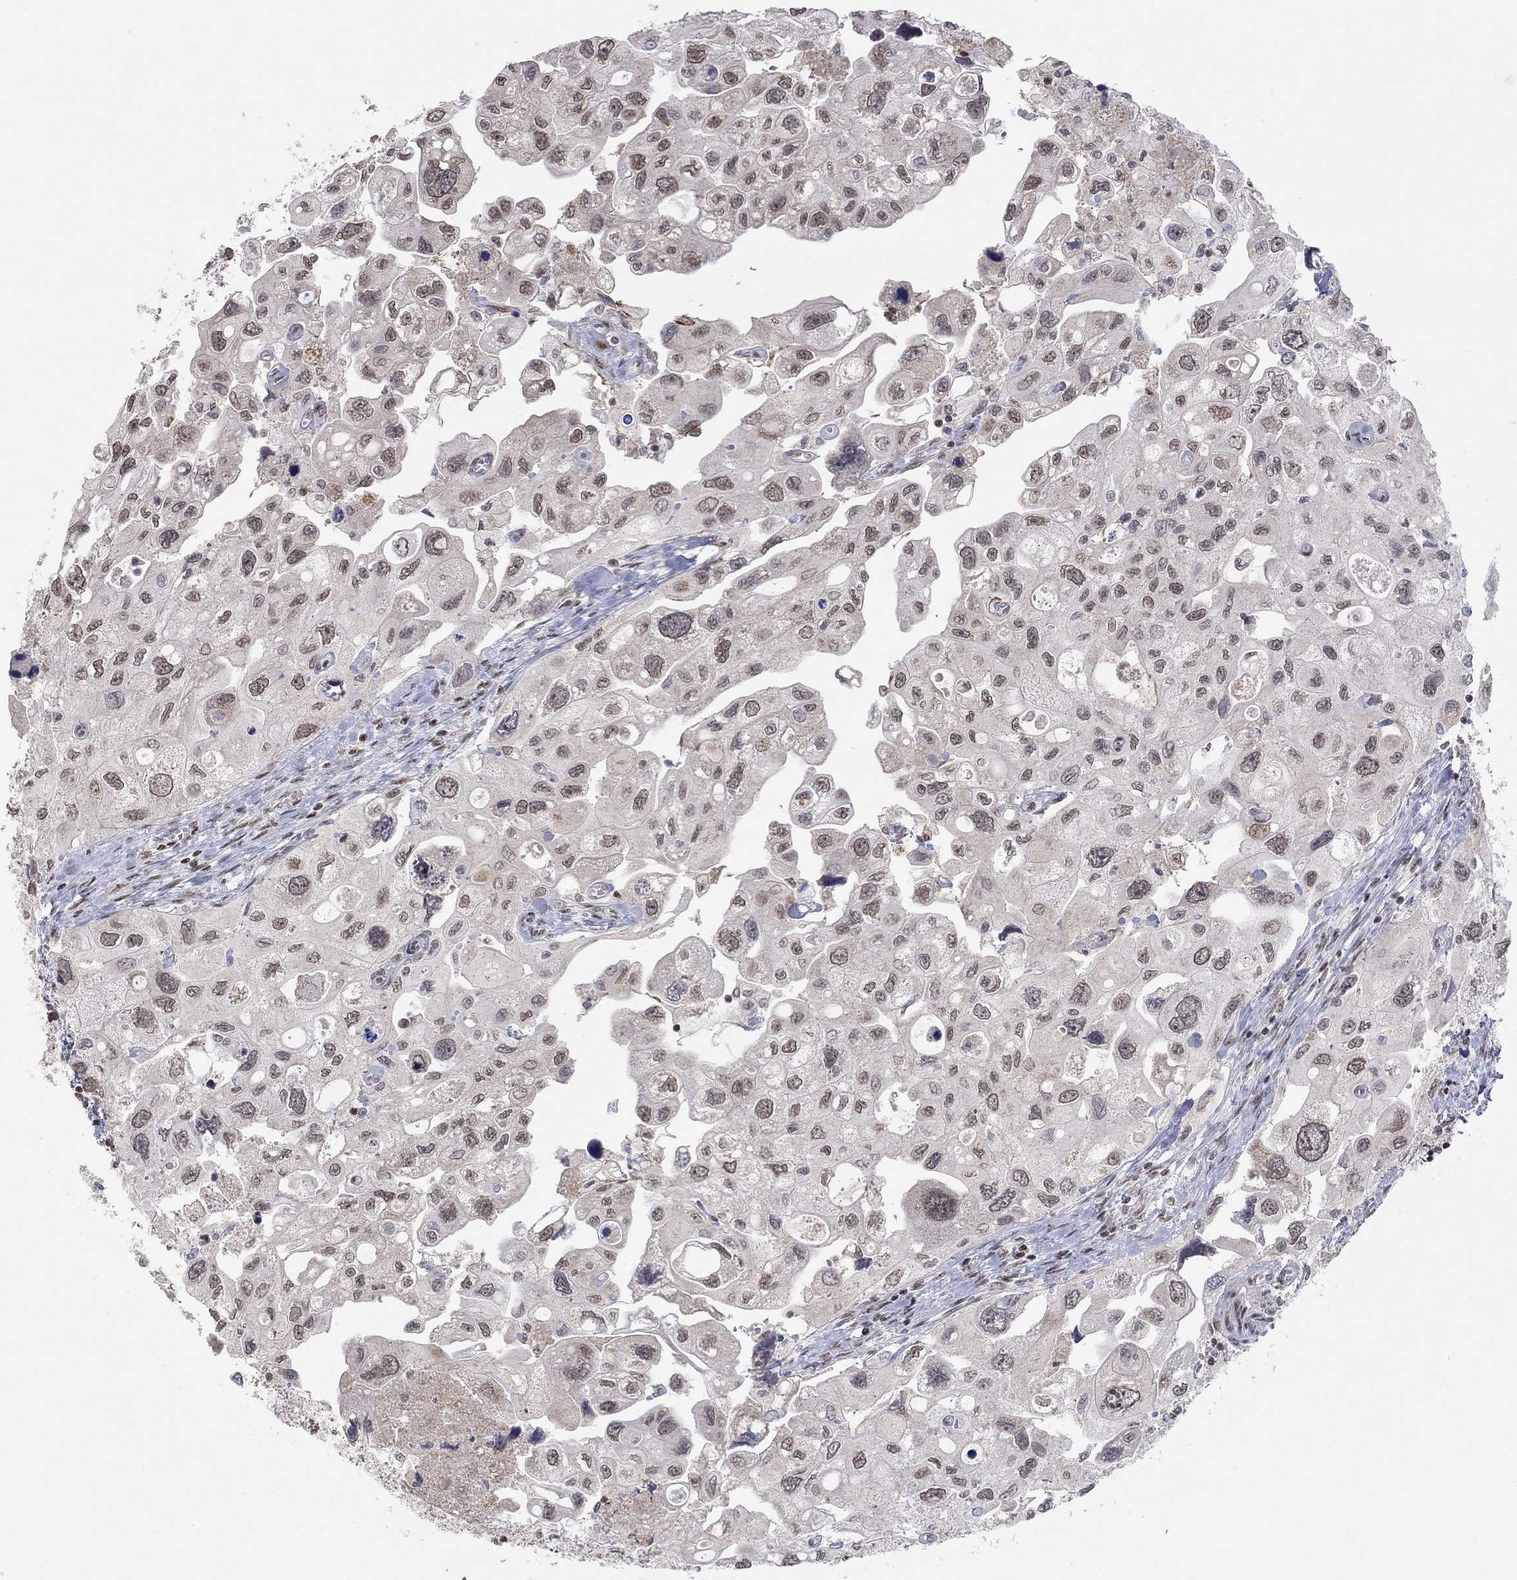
{"staining": {"intensity": "moderate", "quantity": "<25%", "location": "nuclear"}, "tissue": "urothelial cancer", "cell_type": "Tumor cells", "image_type": "cancer", "snomed": [{"axis": "morphology", "description": "Urothelial carcinoma, High grade"}, {"axis": "topography", "description": "Urinary bladder"}], "caption": "Moderate nuclear protein positivity is appreciated in approximately <25% of tumor cells in high-grade urothelial carcinoma.", "gene": "KLF12", "patient": {"sex": "male", "age": 59}}